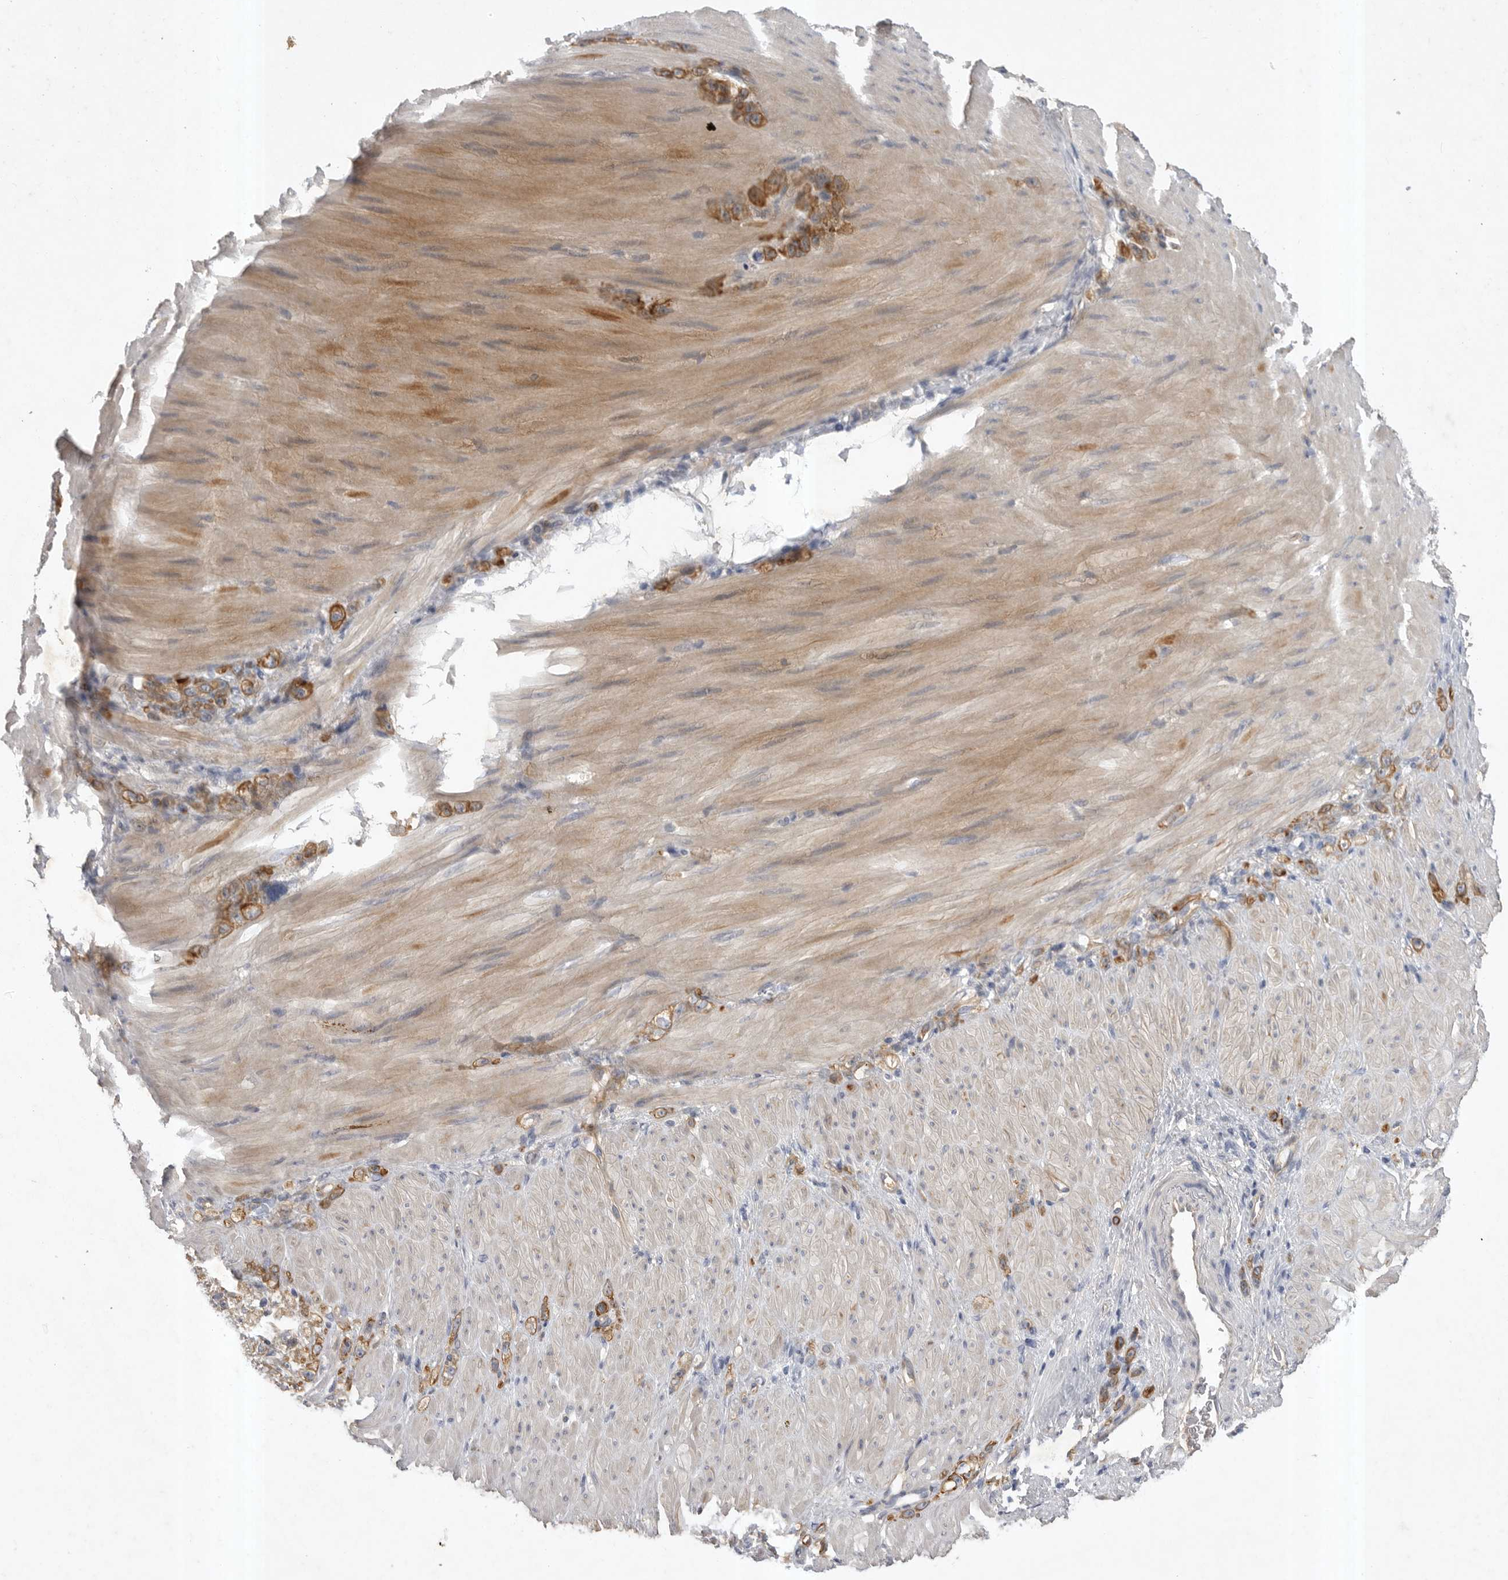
{"staining": {"intensity": "moderate", "quantity": ">75%", "location": "cytoplasmic/membranous"}, "tissue": "stomach cancer", "cell_type": "Tumor cells", "image_type": "cancer", "snomed": [{"axis": "morphology", "description": "Normal tissue, NOS"}, {"axis": "morphology", "description": "Adenocarcinoma, NOS"}, {"axis": "topography", "description": "Stomach"}], "caption": "A brown stain highlights moderate cytoplasmic/membranous expression of a protein in stomach adenocarcinoma tumor cells.", "gene": "DHDDS", "patient": {"sex": "male", "age": 82}}